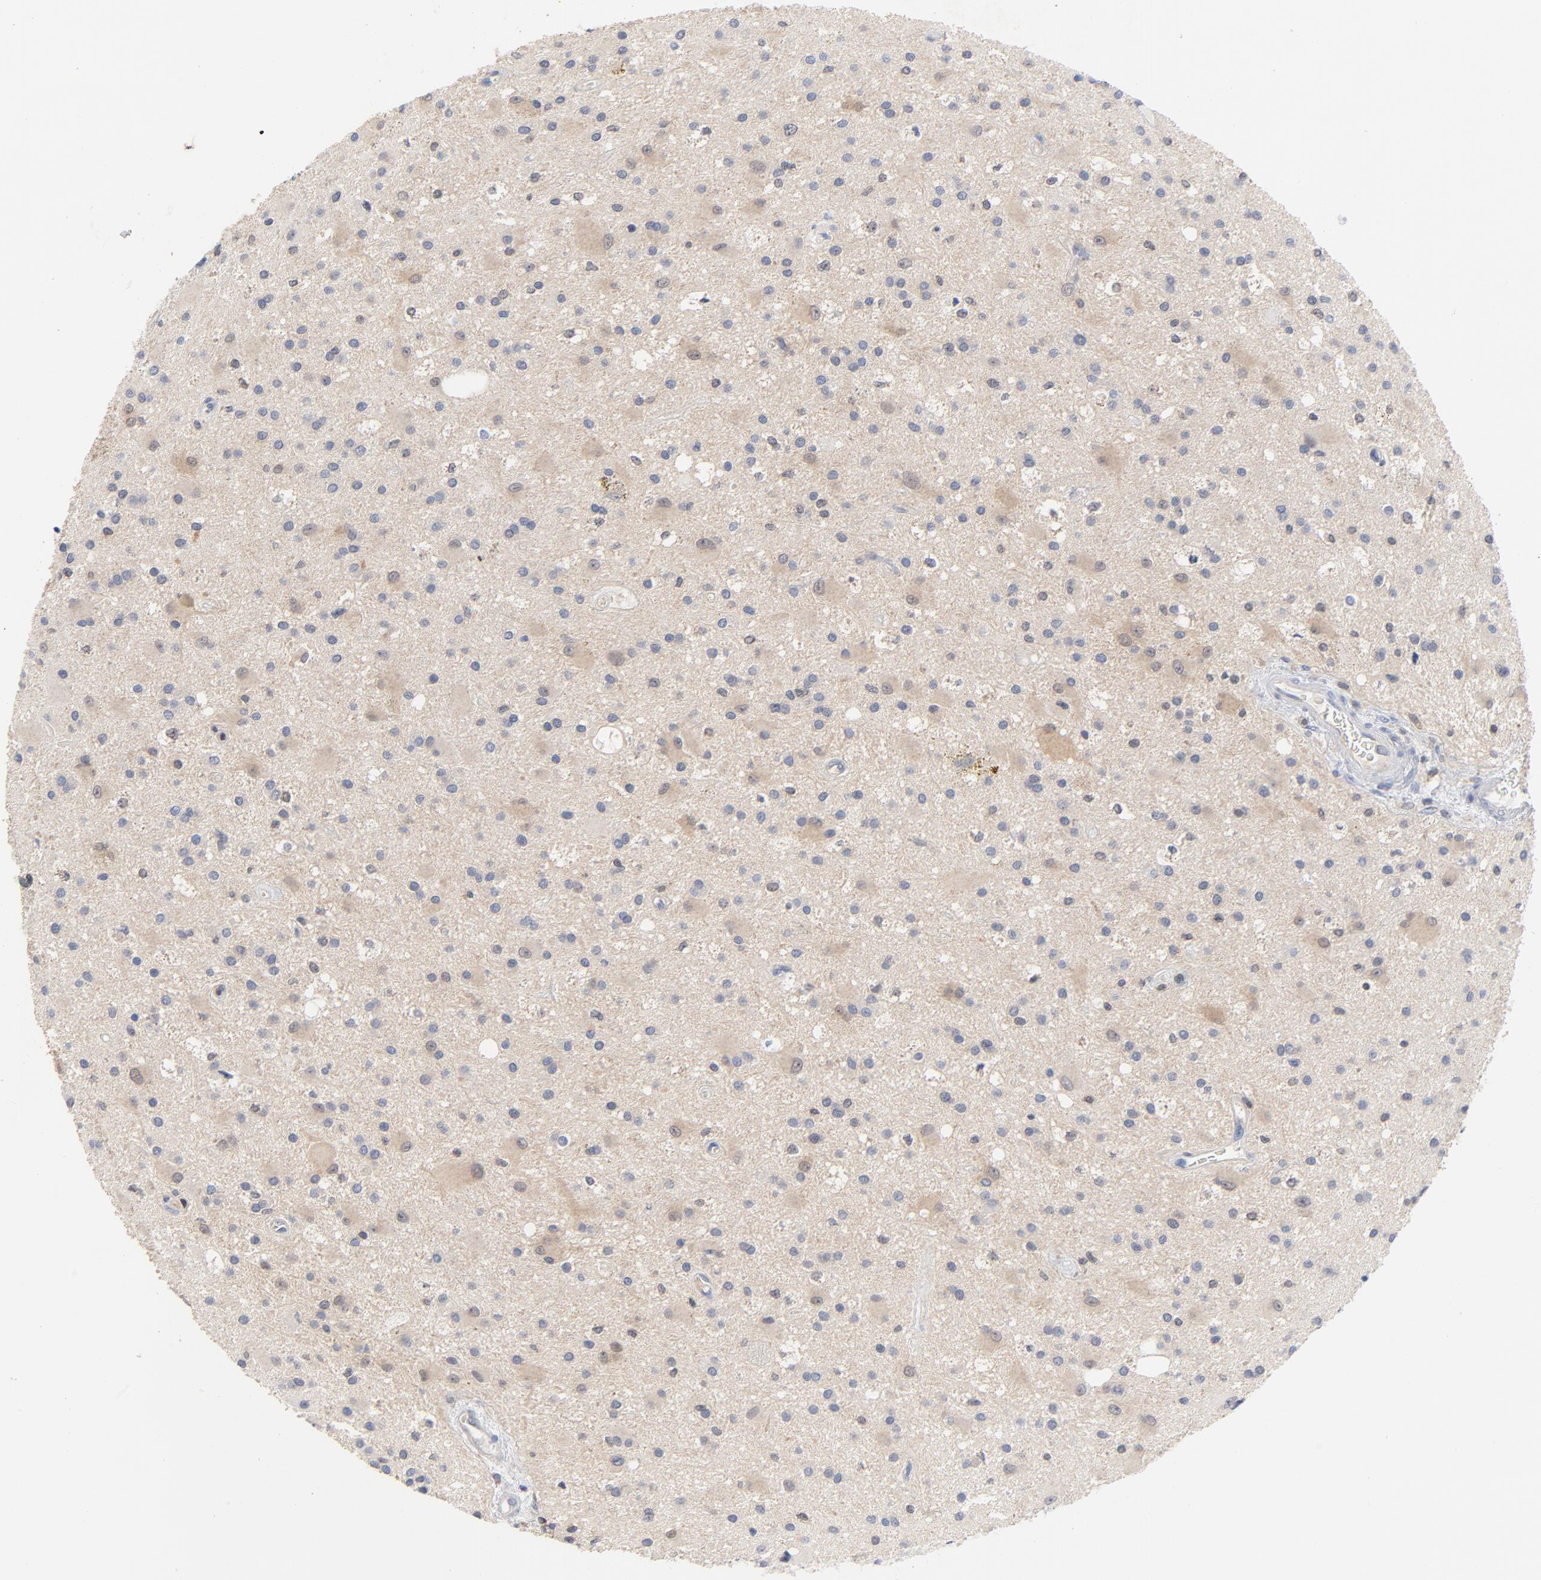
{"staining": {"intensity": "weak", "quantity": "<25%", "location": "cytoplasmic/membranous"}, "tissue": "glioma", "cell_type": "Tumor cells", "image_type": "cancer", "snomed": [{"axis": "morphology", "description": "Glioma, malignant, Low grade"}, {"axis": "topography", "description": "Brain"}], "caption": "This is an IHC image of human glioma. There is no expression in tumor cells.", "gene": "CAB39L", "patient": {"sex": "male", "age": 58}}